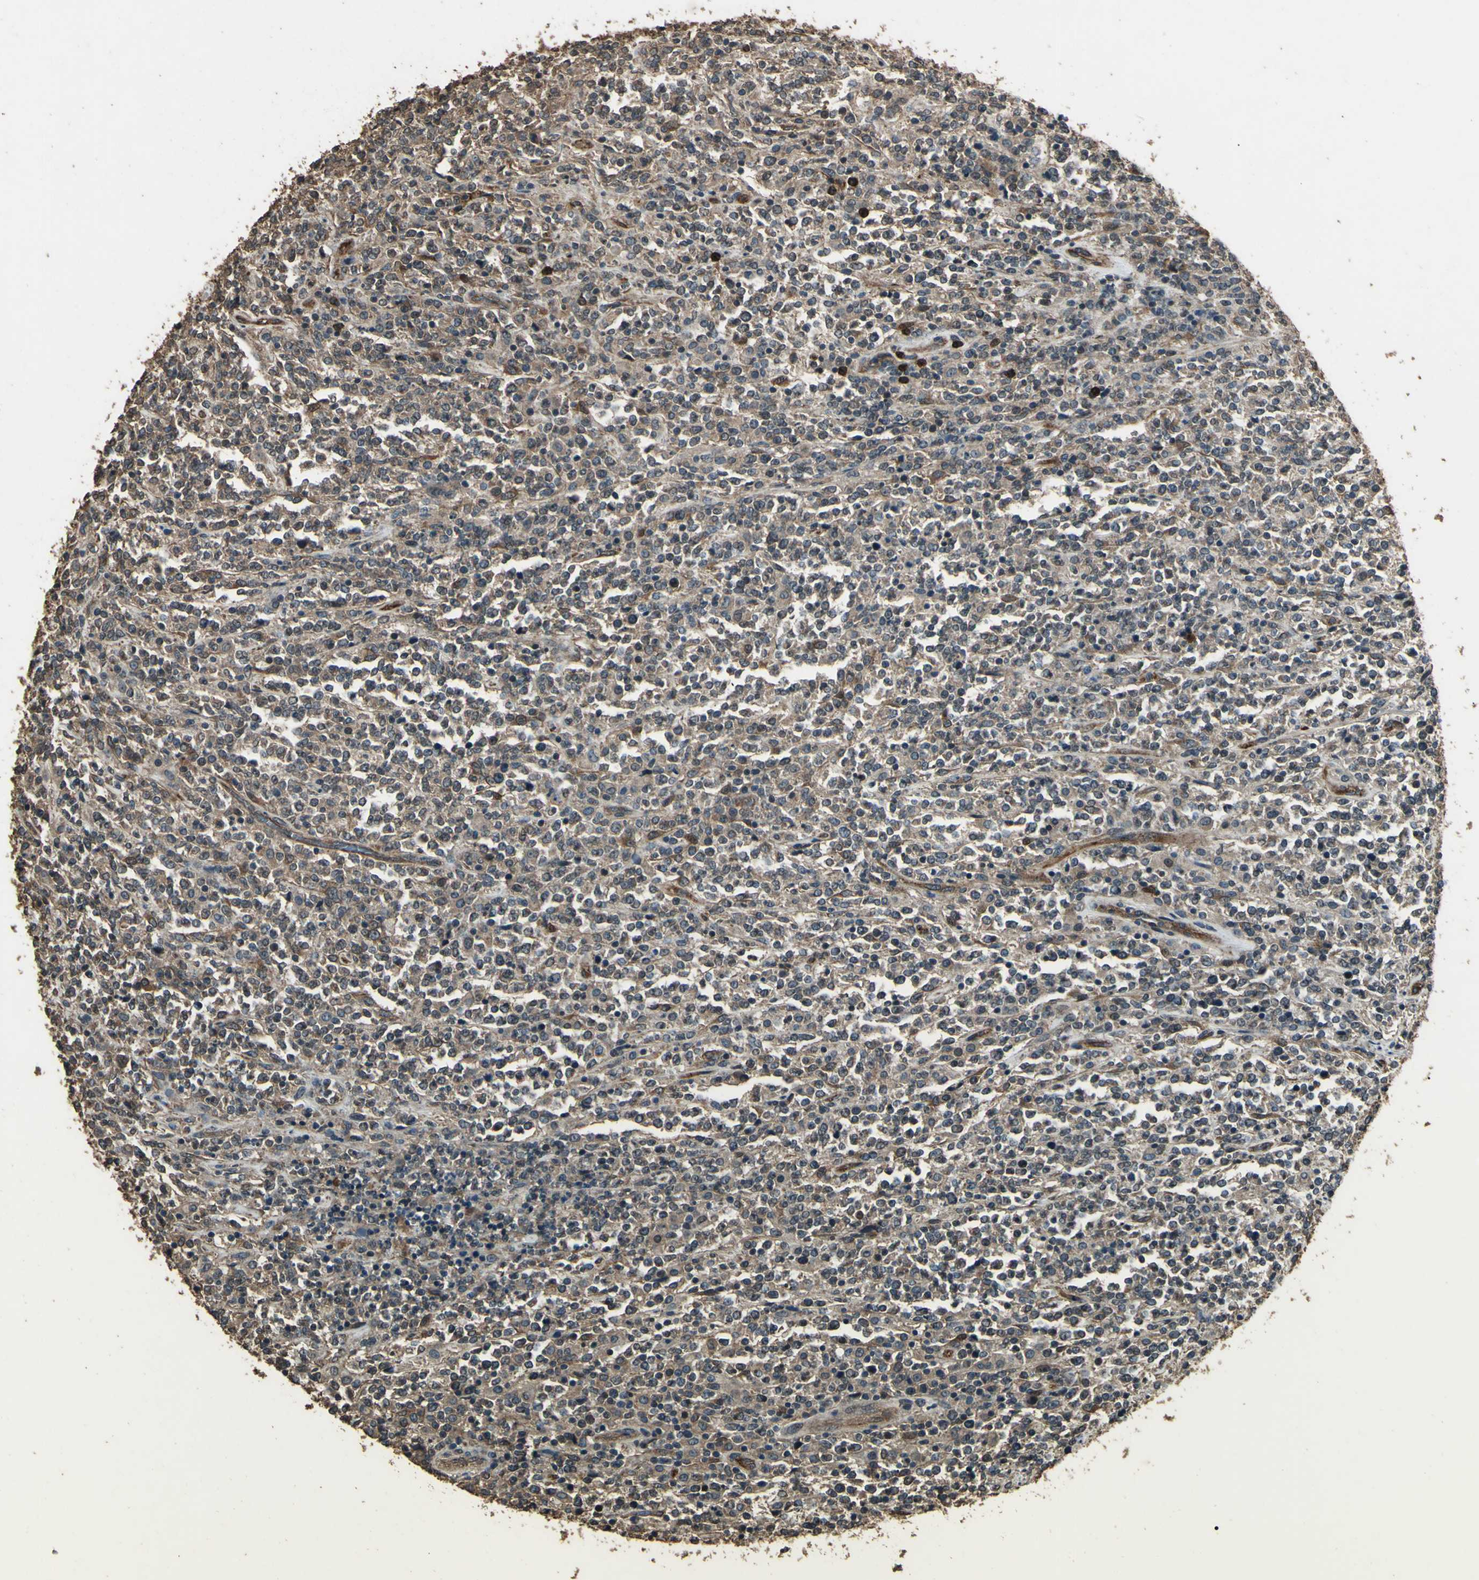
{"staining": {"intensity": "moderate", "quantity": ">75%", "location": "cytoplasmic/membranous"}, "tissue": "lymphoma", "cell_type": "Tumor cells", "image_type": "cancer", "snomed": [{"axis": "morphology", "description": "Malignant lymphoma, non-Hodgkin's type, High grade"}, {"axis": "topography", "description": "Soft tissue"}], "caption": "This is an image of immunohistochemistry (IHC) staining of lymphoma, which shows moderate expression in the cytoplasmic/membranous of tumor cells.", "gene": "TSPO", "patient": {"sex": "male", "age": 18}}